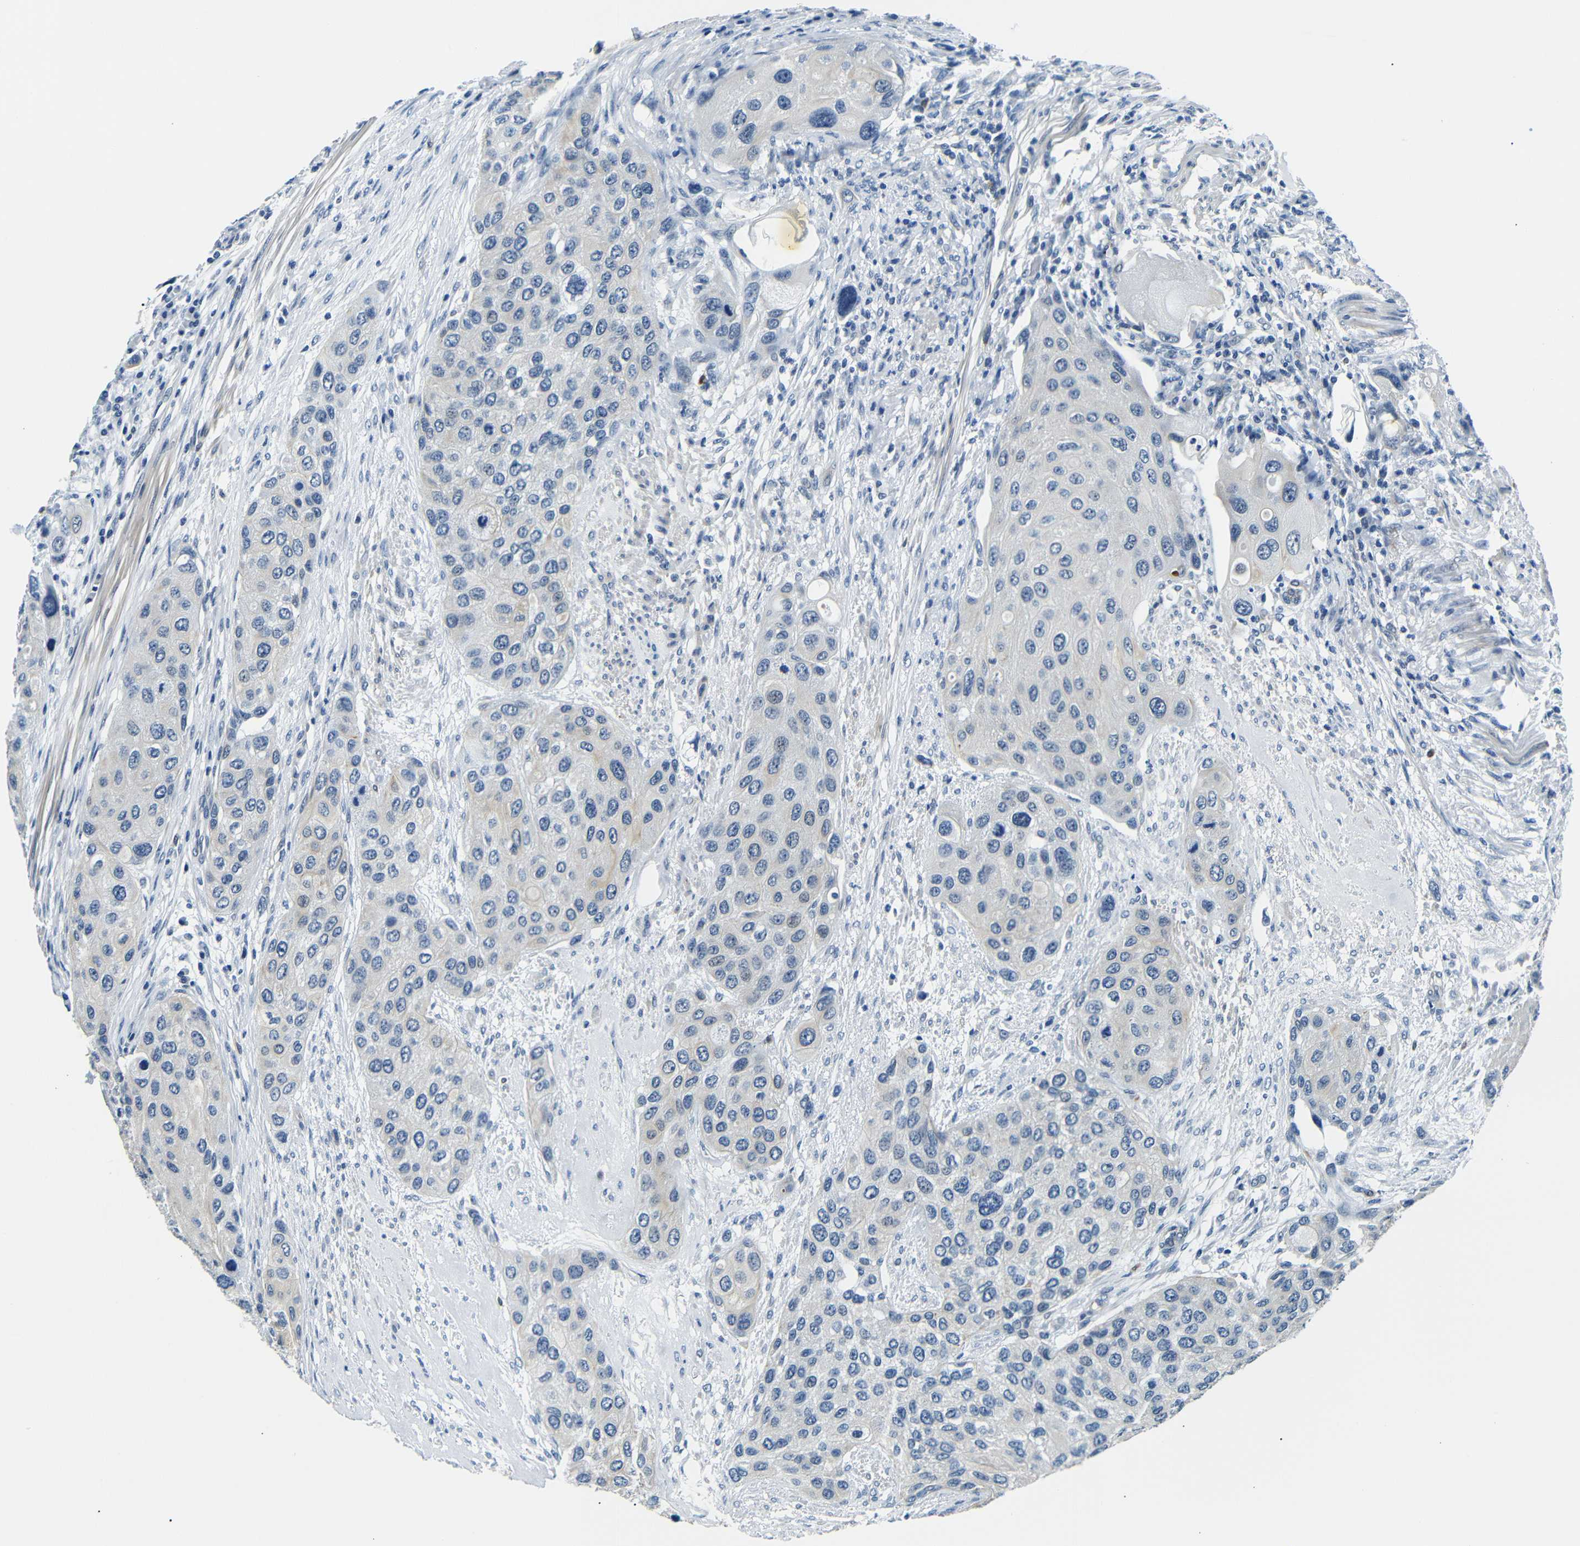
{"staining": {"intensity": "negative", "quantity": "none", "location": "none"}, "tissue": "urothelial cancer", "cell_type": "Tumor cells", "image_type": "cancer", "snomed": [{"axis": "morphology", "description": "Urothelial carcinoma, High grade"}, {"axis": "topography", "description": "Urinary bladder"}], "caption": "High power microscopy image of an immunohistochemistry (IHC) micrograph of high-grade urothelial carcinoma, revealing no significant expression in tumor cells.", "gene": "TAFA1", "patient": {"sex": "female", "age": 56}}